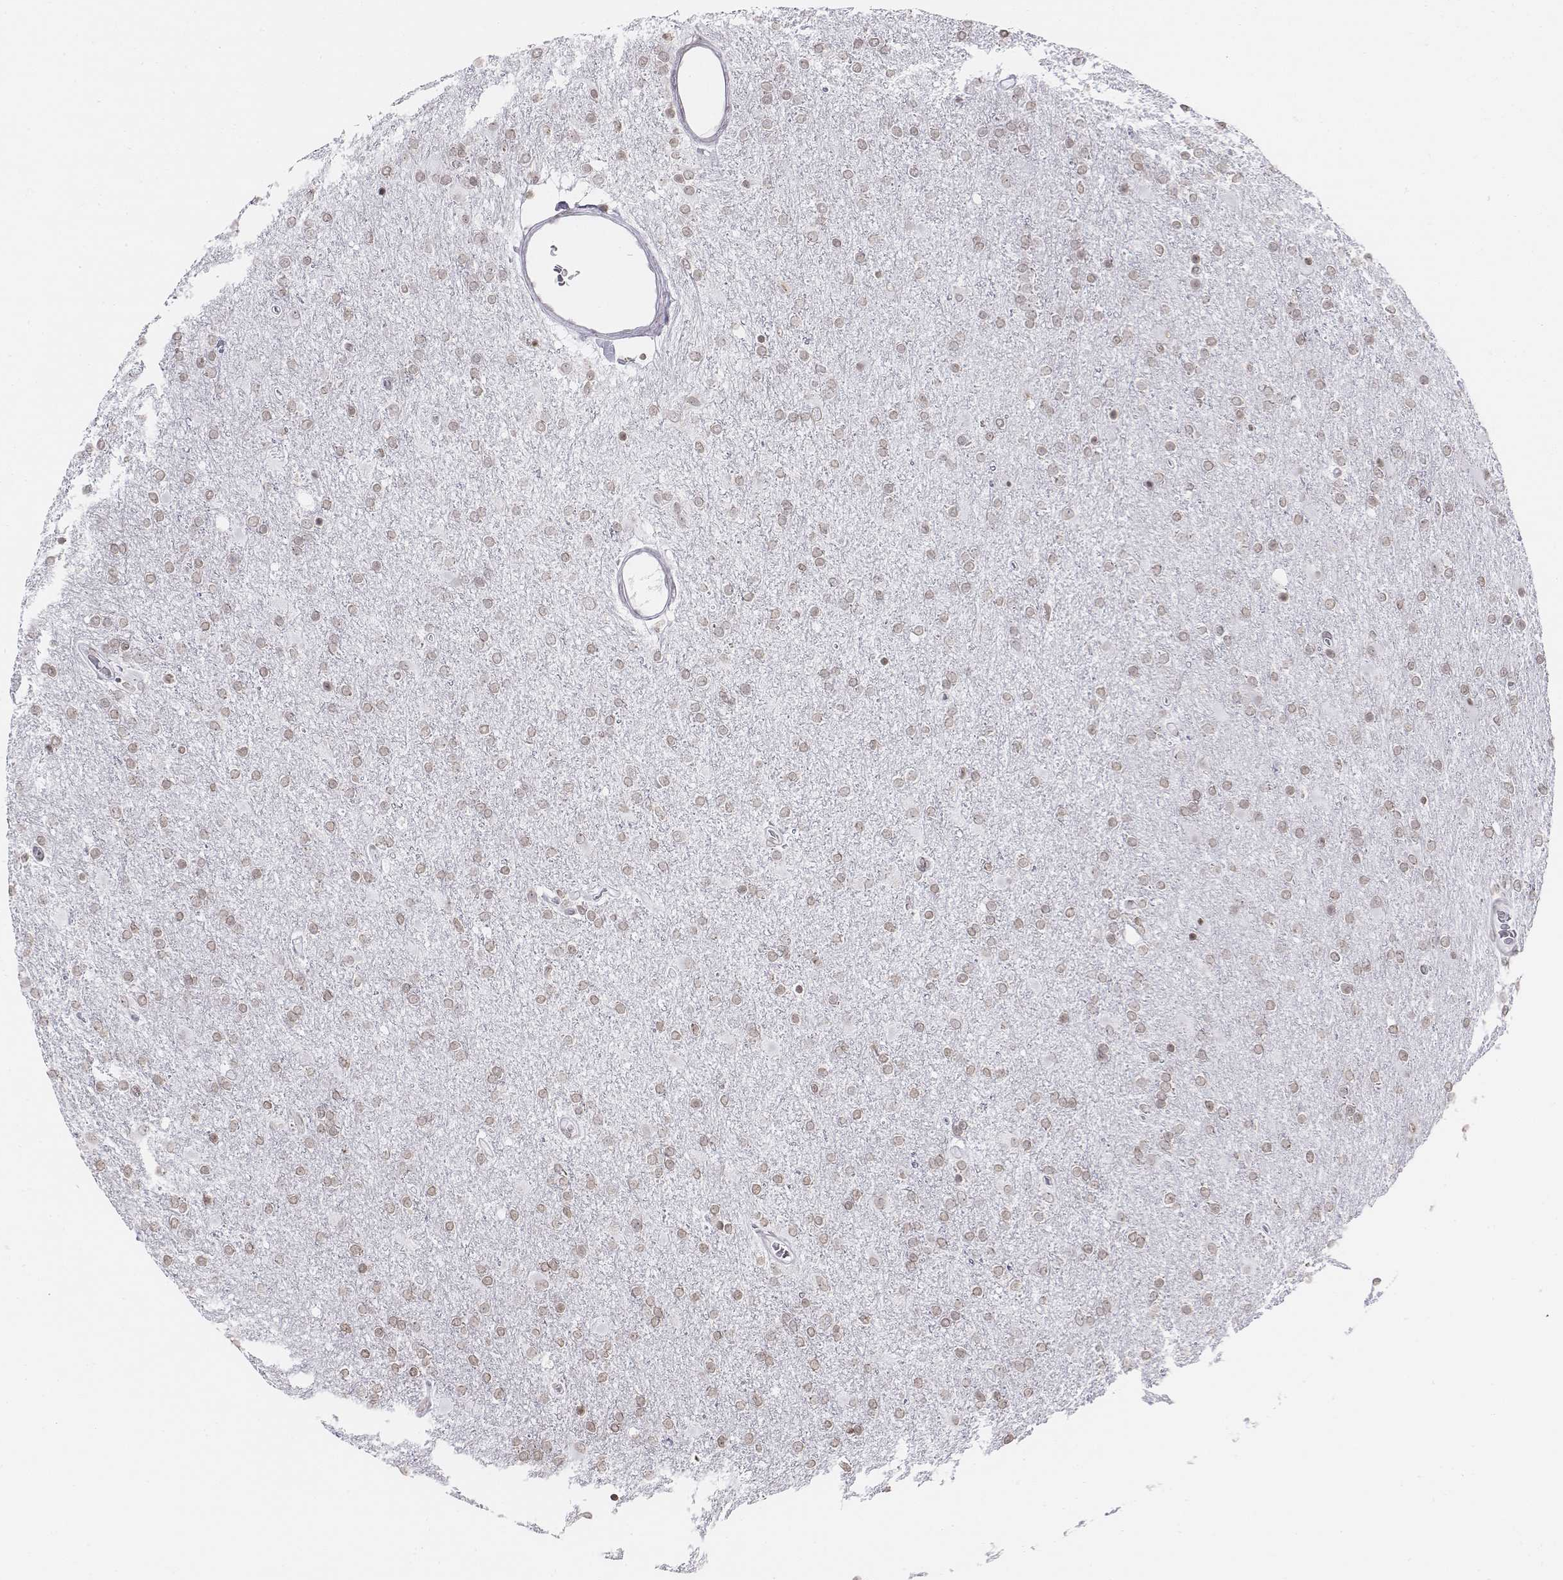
{"staining": {"intensity": "weak", "quantity": ">75%", "location": "nuclear"}, "tissue": "glioma", "cell_type": "Tumor cells", "image_type": "cancer", "snomed": [{"axis": "morphology", "description": "Glioma, malignant, High grade"}, {"axis": "topography", "description": "Cerebral cortex"}], "caption": "Immunohistochemistry (IHC) micrograph of human high-grade glioma (malignant) stained for a protein (brown), which displays low levels of weak nuclear positivity in about >75% of tumor cells.", "gene": "BARHL1", "patient": {"sex": "male", "age": 70}}